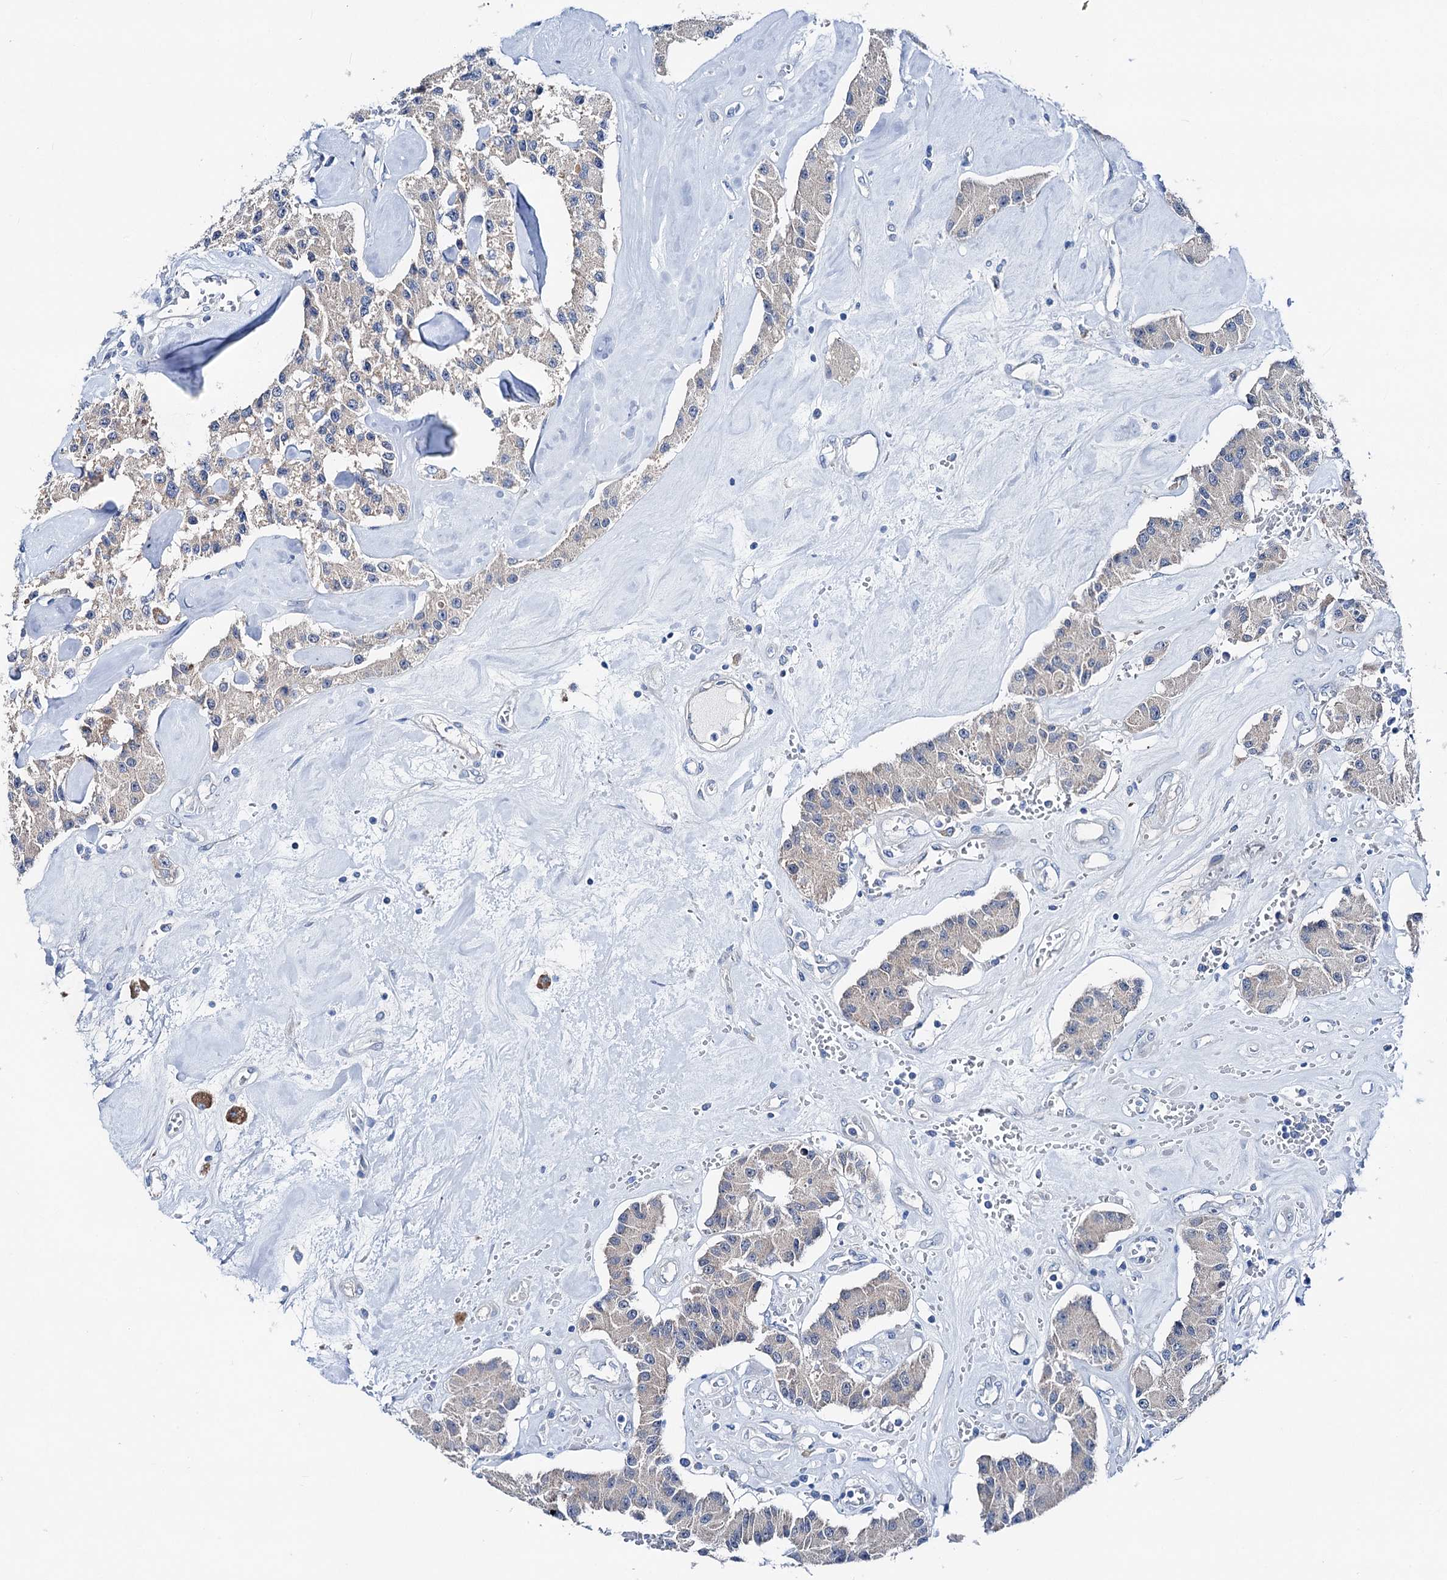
{"staining": {"intensity": "negative", "quantity": "none", "location": "none"}, "tissue": "carcinoid", "cell_type": "Tumor cells", "image_type": "cancer", "snomed": [{"axis": "morphology", "description": "Carcinoid, malignant, NOS"}, {"axis": "topography", "description": "Pancreas"}], "caption": "Carcinoid (malignant) stained for a protein using IHC demonstrates no positivity tumor cells.", "gene": "SHROOM1", "patient": {"sex": "male", "age": 41}}